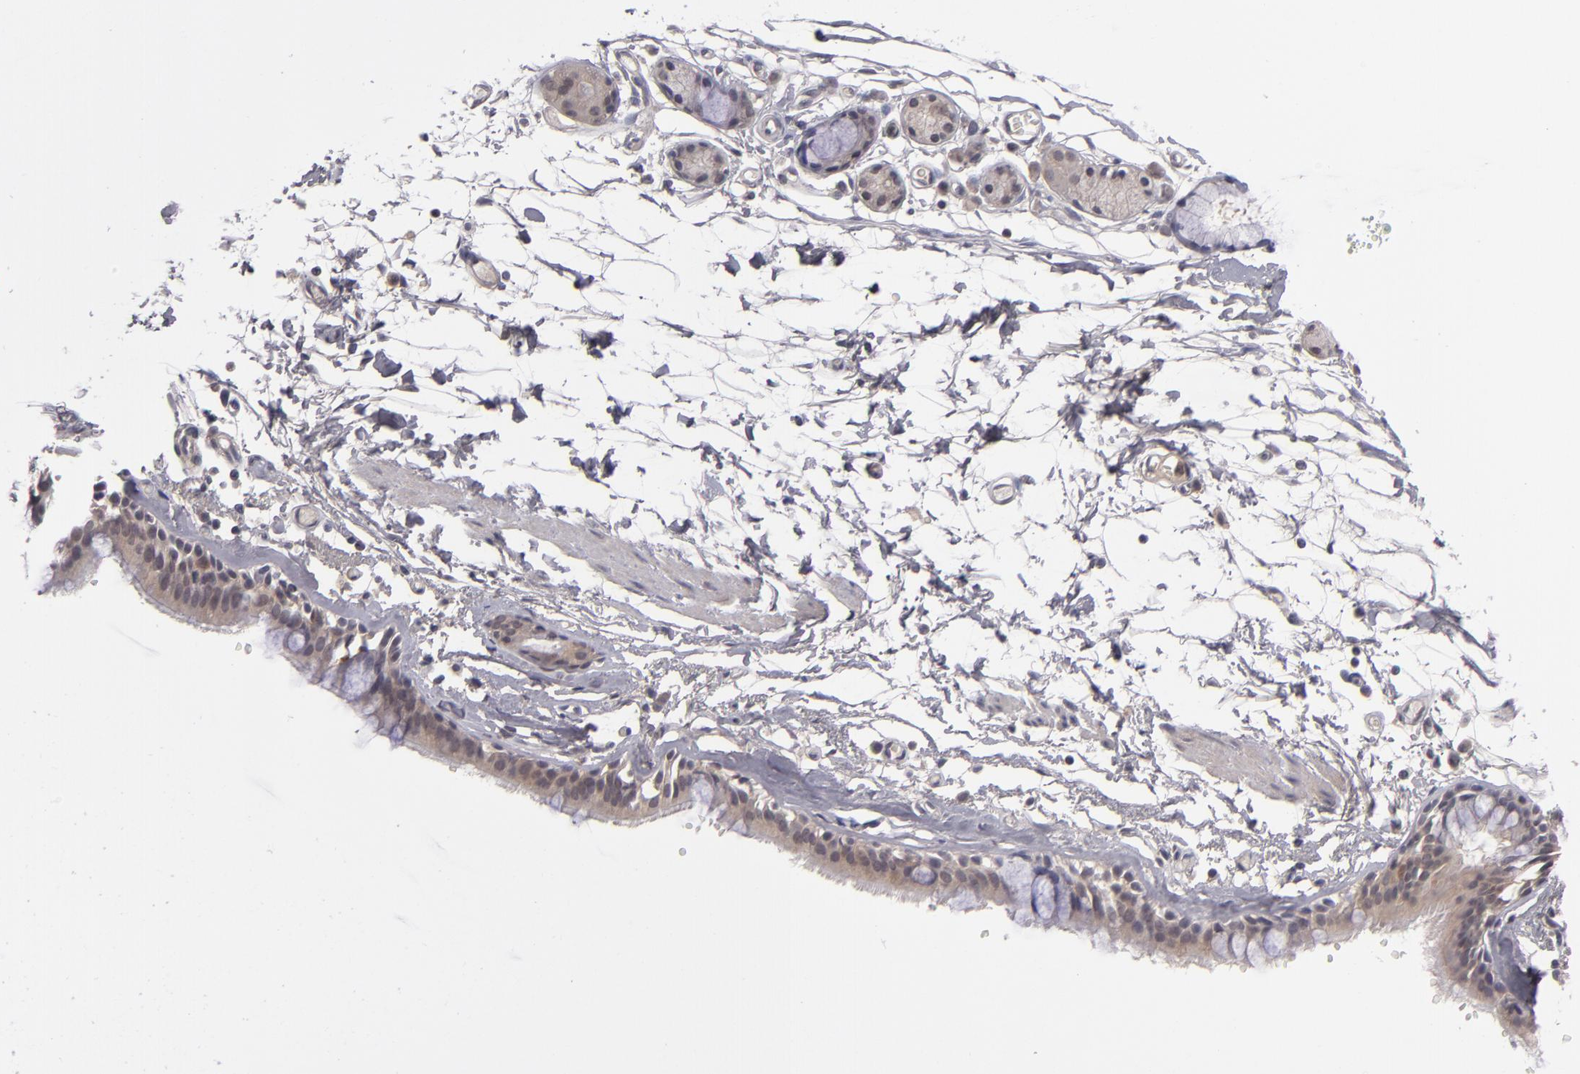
{"staining": {"intensity": "weak", "quantity": ">75%", "location": "cytoplasmic/membranous"}, "tissue": "bronchus", "cell_type": "Respiratory epithelial cells", "image_type": "normal", "snomed": [{"axis": "morphology", "description": "Normal tissue, NOS"}, {"axis": "topography", "description": "Bronchus"}, {"axis": "topography", "description": "Lung"}], "caption": "A high-resolution micrograph shows immunohistochemistry (IHC) staining of normal bronchus, which exhibits weak cytoplasmic/membranous expression in approximately >75% of respiratory epithelial cells.", "gene": "TYMS", "patient": {"sex": "female", "age": 56}}